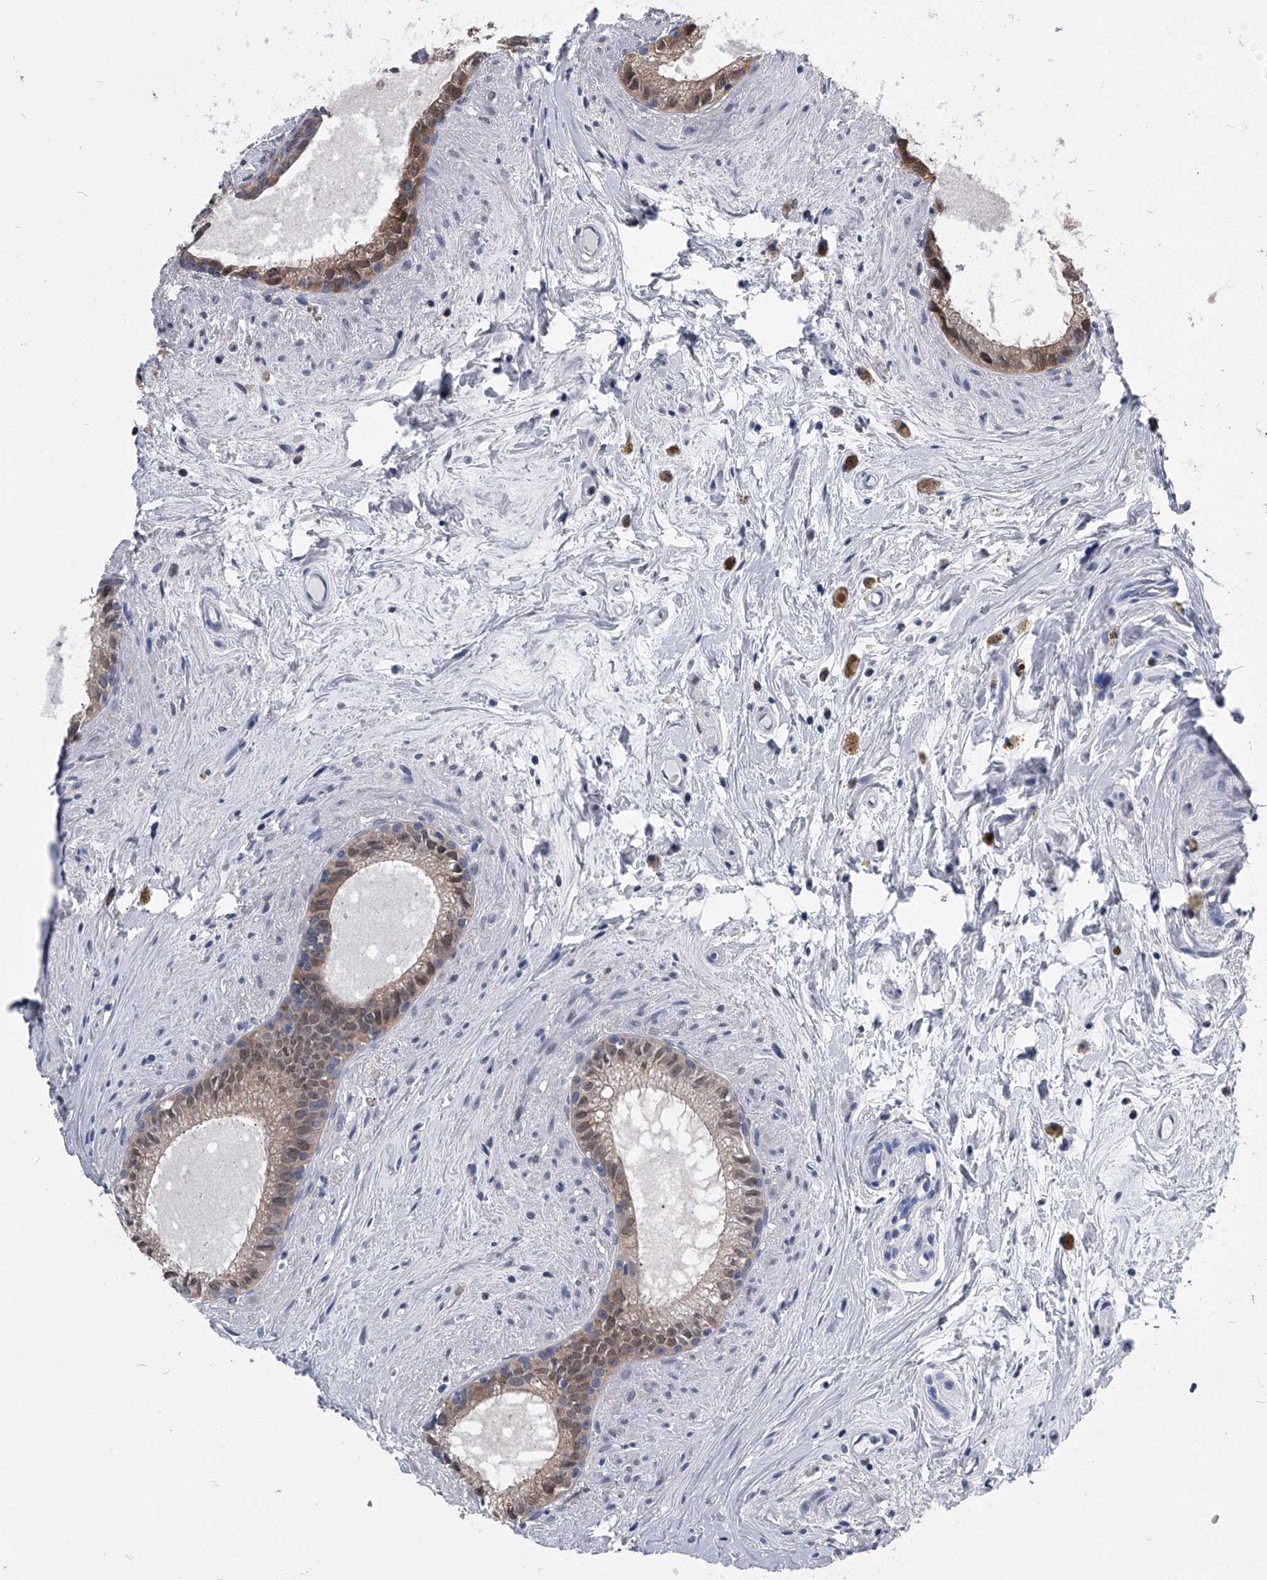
{"staining": {"intensity": "moderate", "quantity": ">75%", "location": "cytoplasmic/membranous,nuclear"}, "tissue": "epididymis", "cell_type": "Glandular cells", "image_type": "normal", "snomed": [{"axis": "morphology", "description": "Normal tissue, NOS"}, {"axis": "topography", "description": "Epididymis"}], "caption": "A medium amount of moderate cytoplasmic/membranous,nuclear positivity is identified in approximately >75% of glandular cells in benign epididymis.", "gene": "PDXK", "patient": {"sex": "male", "age": 80}}